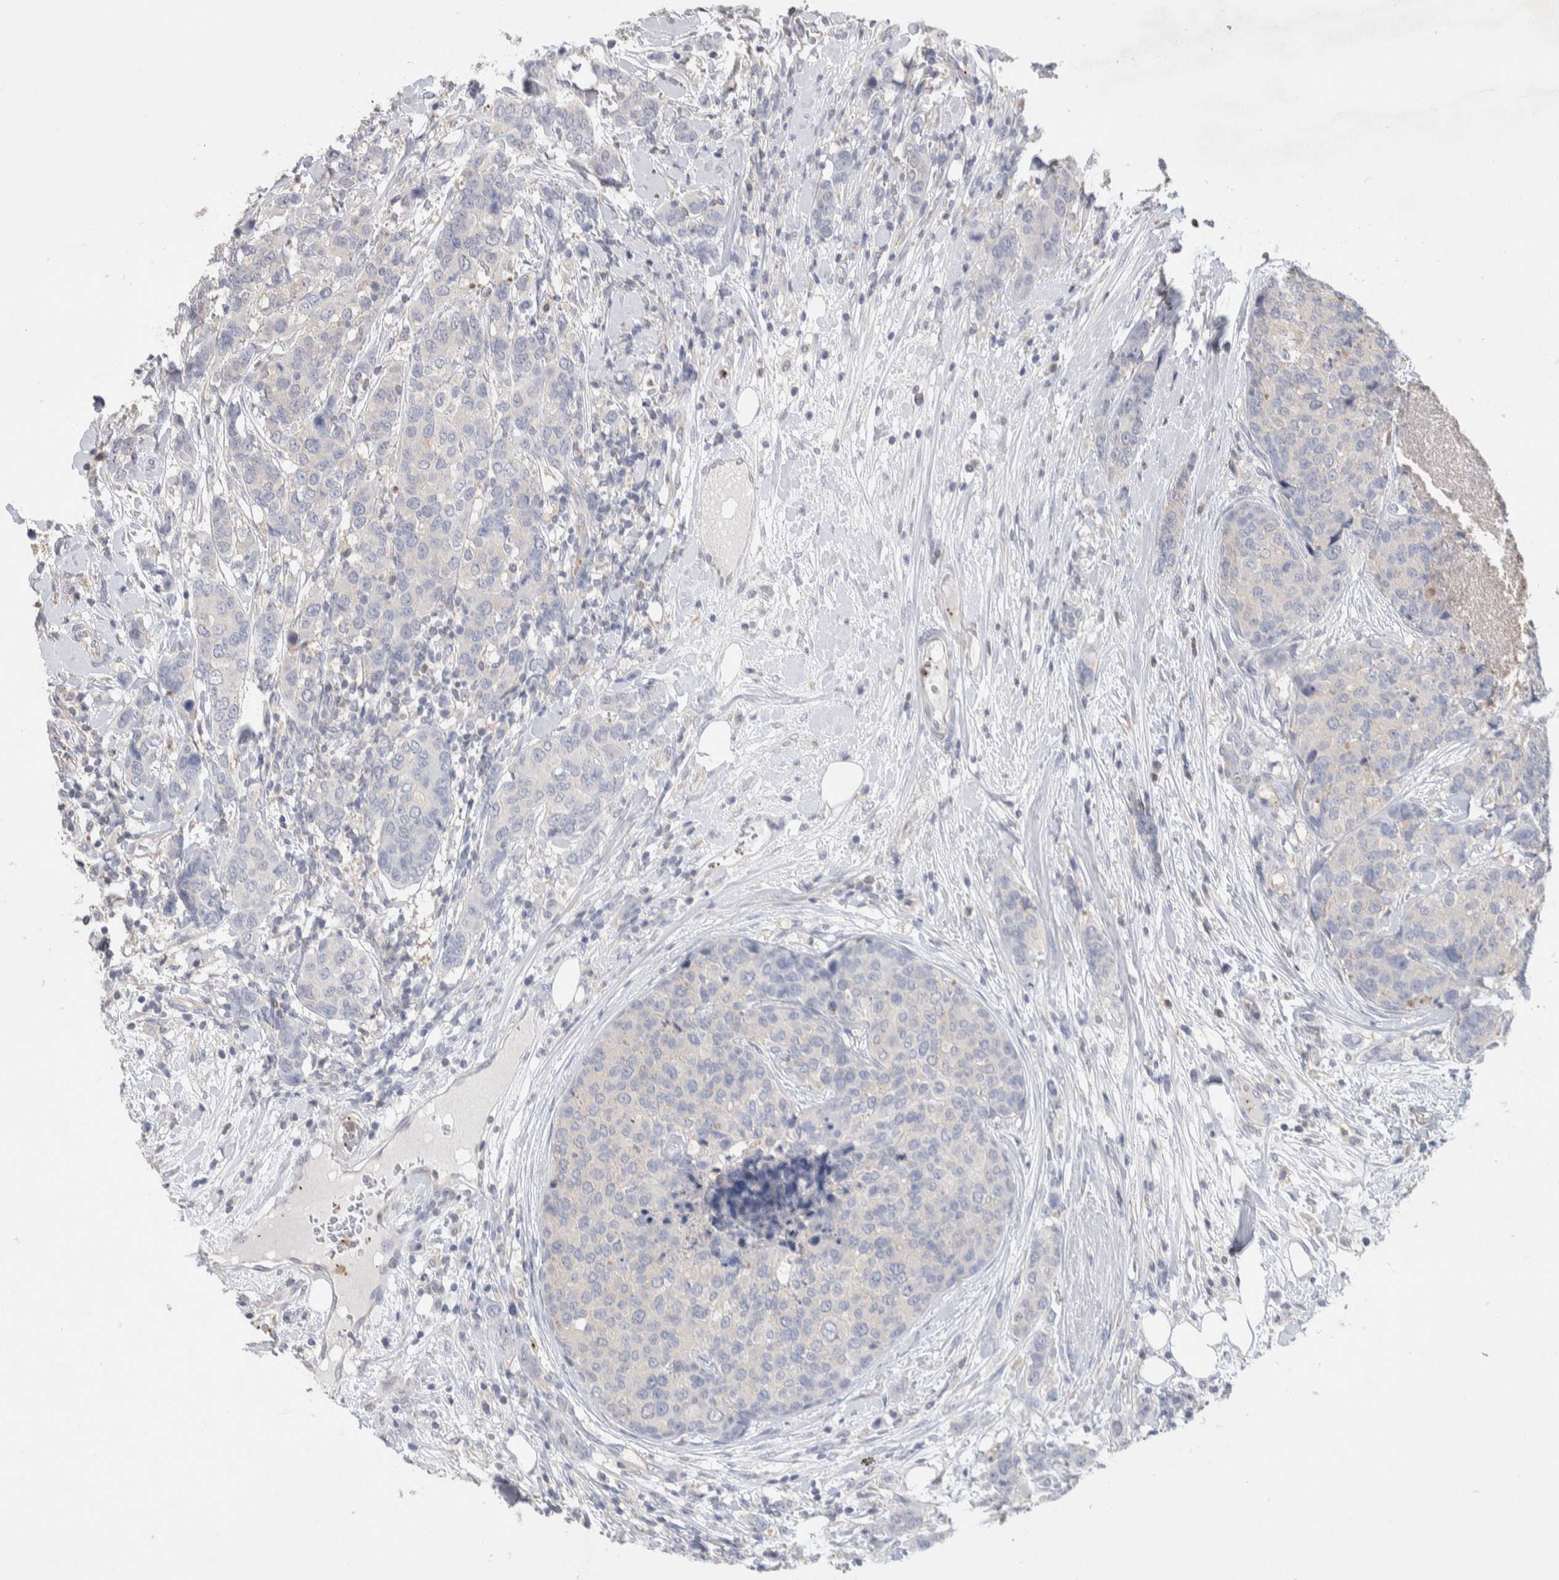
{"staining": {"intensity": "negative", "quantity": "none", "location": "none"}, "tissue": "breast cancer", "cell_type": "Tumor cells", "image_type": "cancer", "snomed": [{"axis": "morphology", "description": "Lobular carcinoma"}, {"axis": "topography", "description": "Breast"}], "caption": "This is an IHC photomicrograph of human breast lobular carcinoma. There is no staining in tumor cells.", "gene": "FFAR2", "patient": {"sex": "female", "age": 59}}